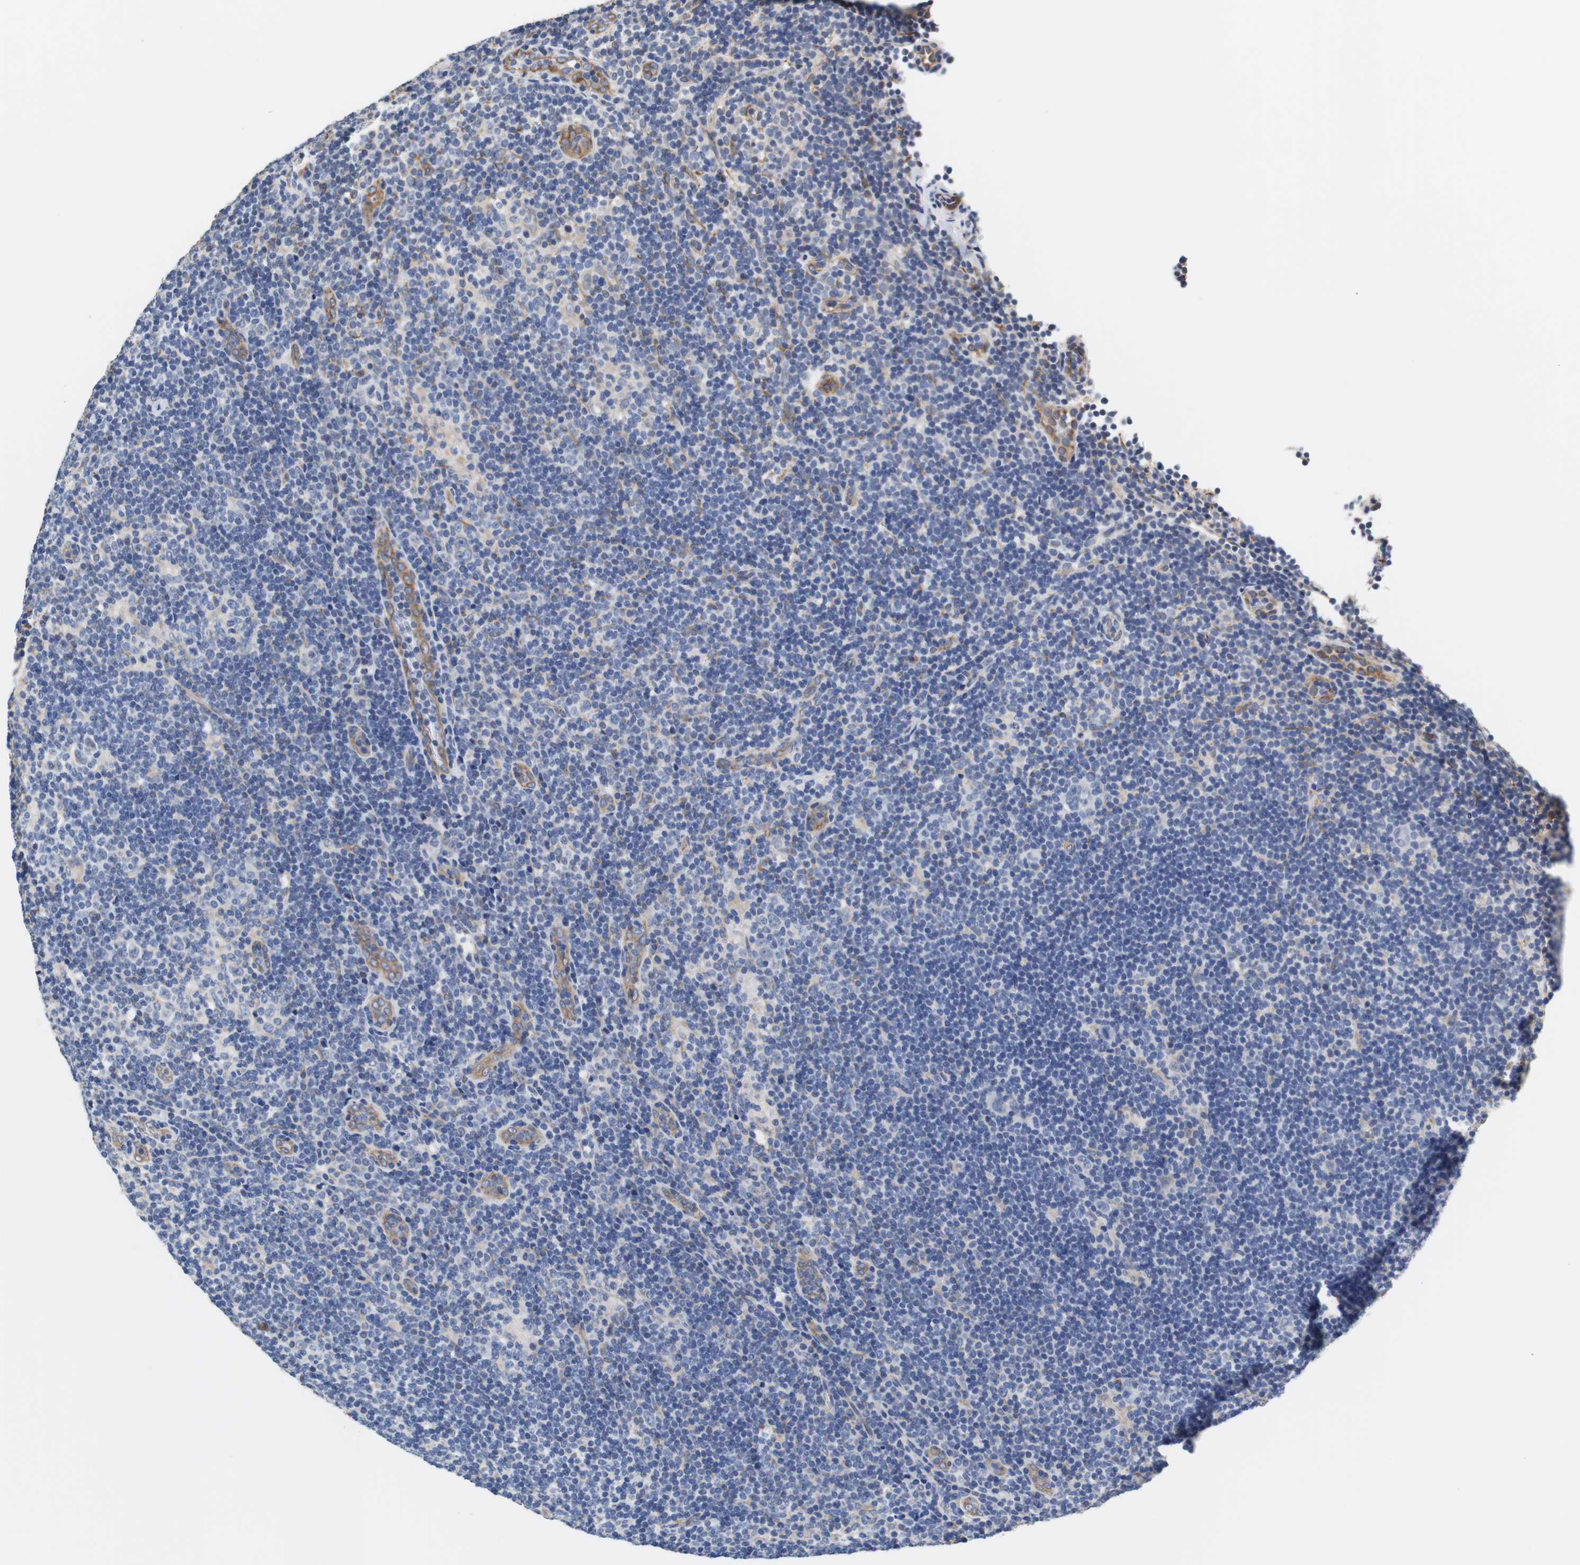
{"staining": {"intensity": "negative", "quantity": "none", "location": "none"}, "tissue": "lymphoma", "cell_type": "Tumor cells", "image_type": "cancer", "snomed": [{"axis": "morphology", "description": "Hodgkin's disease, NOS"}, {"axis": "topography", "description": "Lymph node"}], "caption": "The micrograph displays no significant staining in tumor cells of lymphoma.", "gene": "PCK1", "patient": {"sex": "female", "age": 57}}